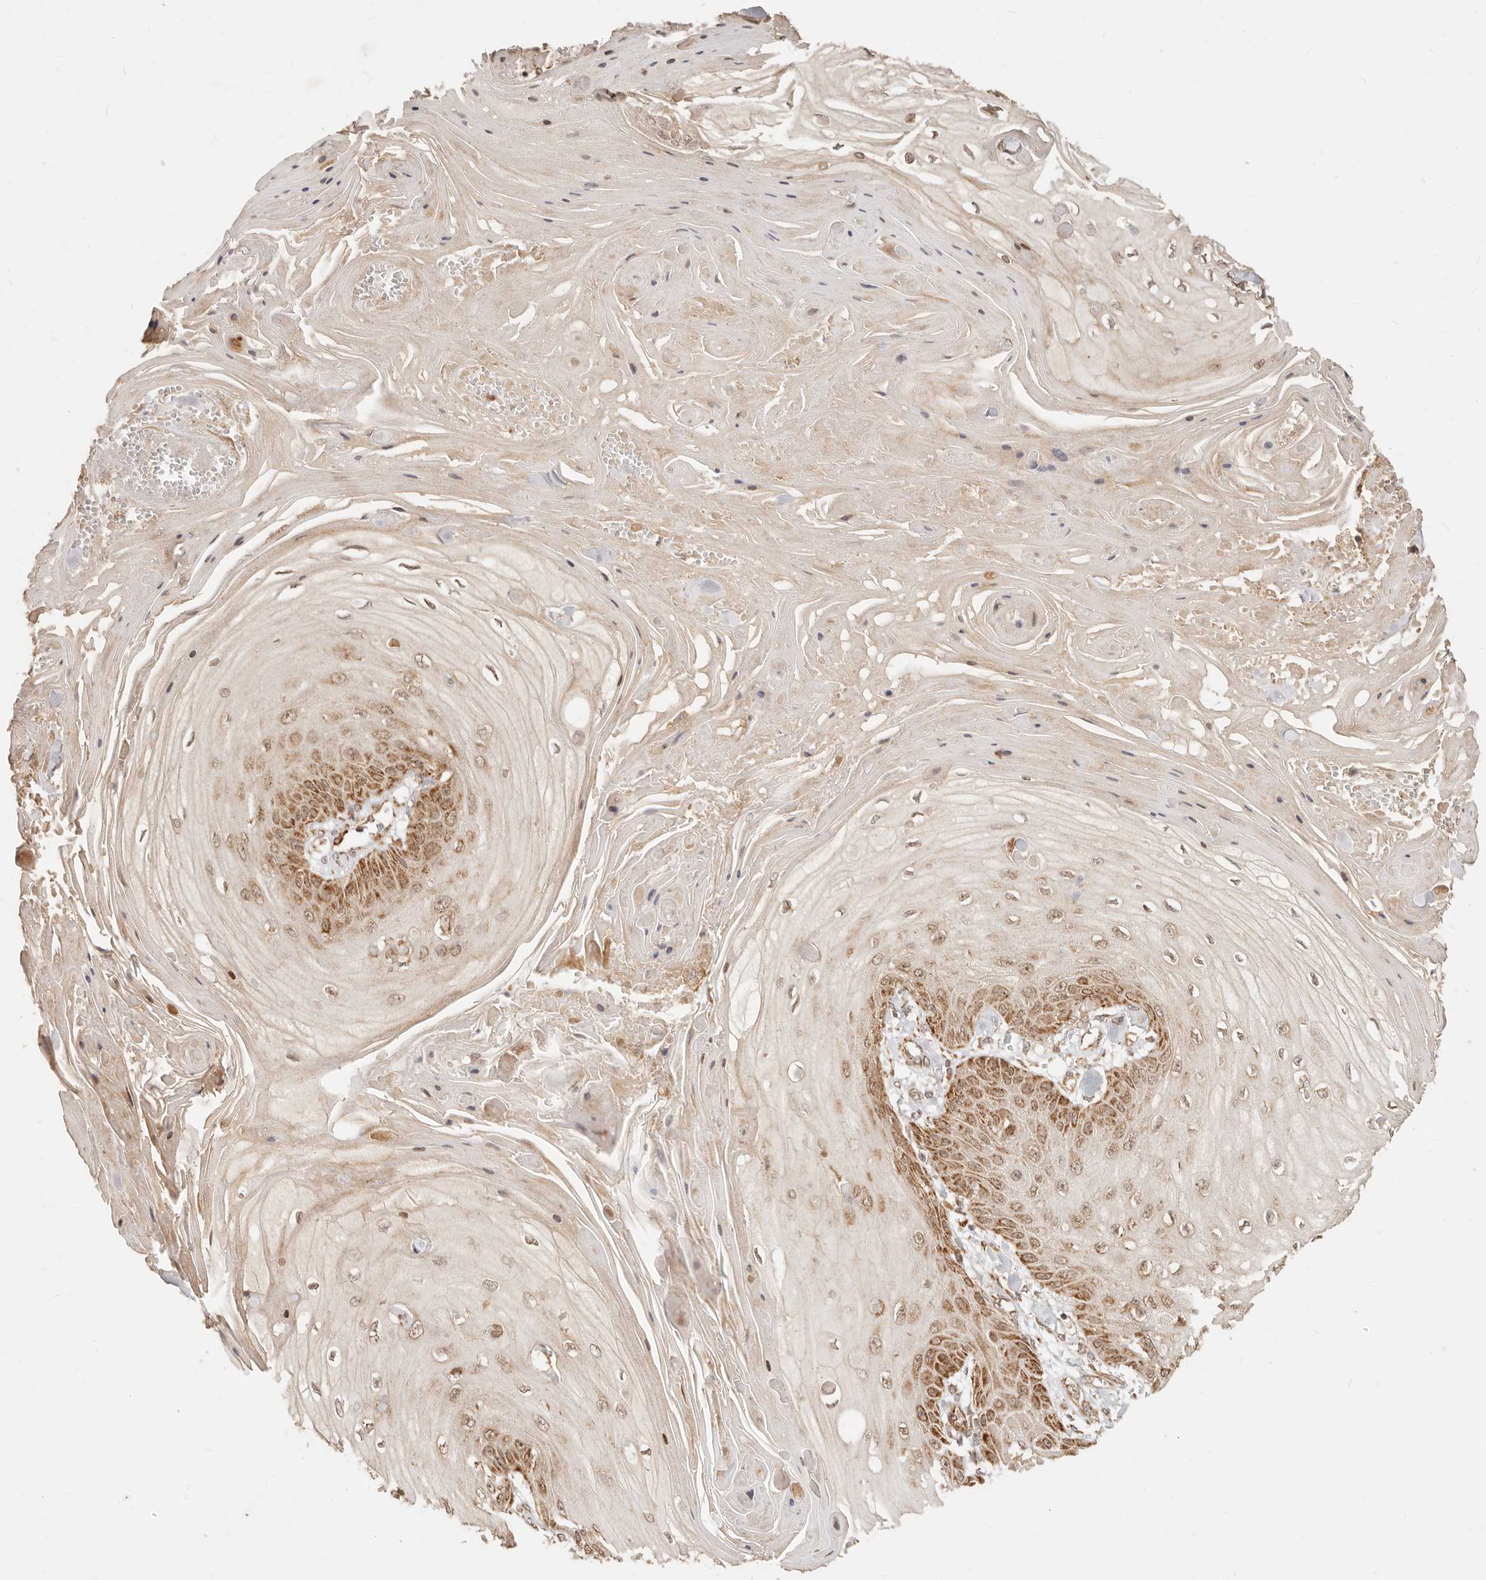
{"staining": {"intensity": "moderate", "quantity": "25%-75%", "location": "cytoplasmic/membranous"}, "tissue": "skin cancer", "cell_type": "Tumor cells", "image_type": "cancer", "snomed": [{"axis": "morphology", "description": "Squamous cell carcinoma, NOS"}, {"axis": "topography", "description": "Skin"}], "caption": "Protein staining shows moderate cytoplasmic/membranous expression in approximately 25%-75% of tumor cells in skin cancer.", "gene": "TIMM17A", "patient": {"sex": "male", "age": 74}}